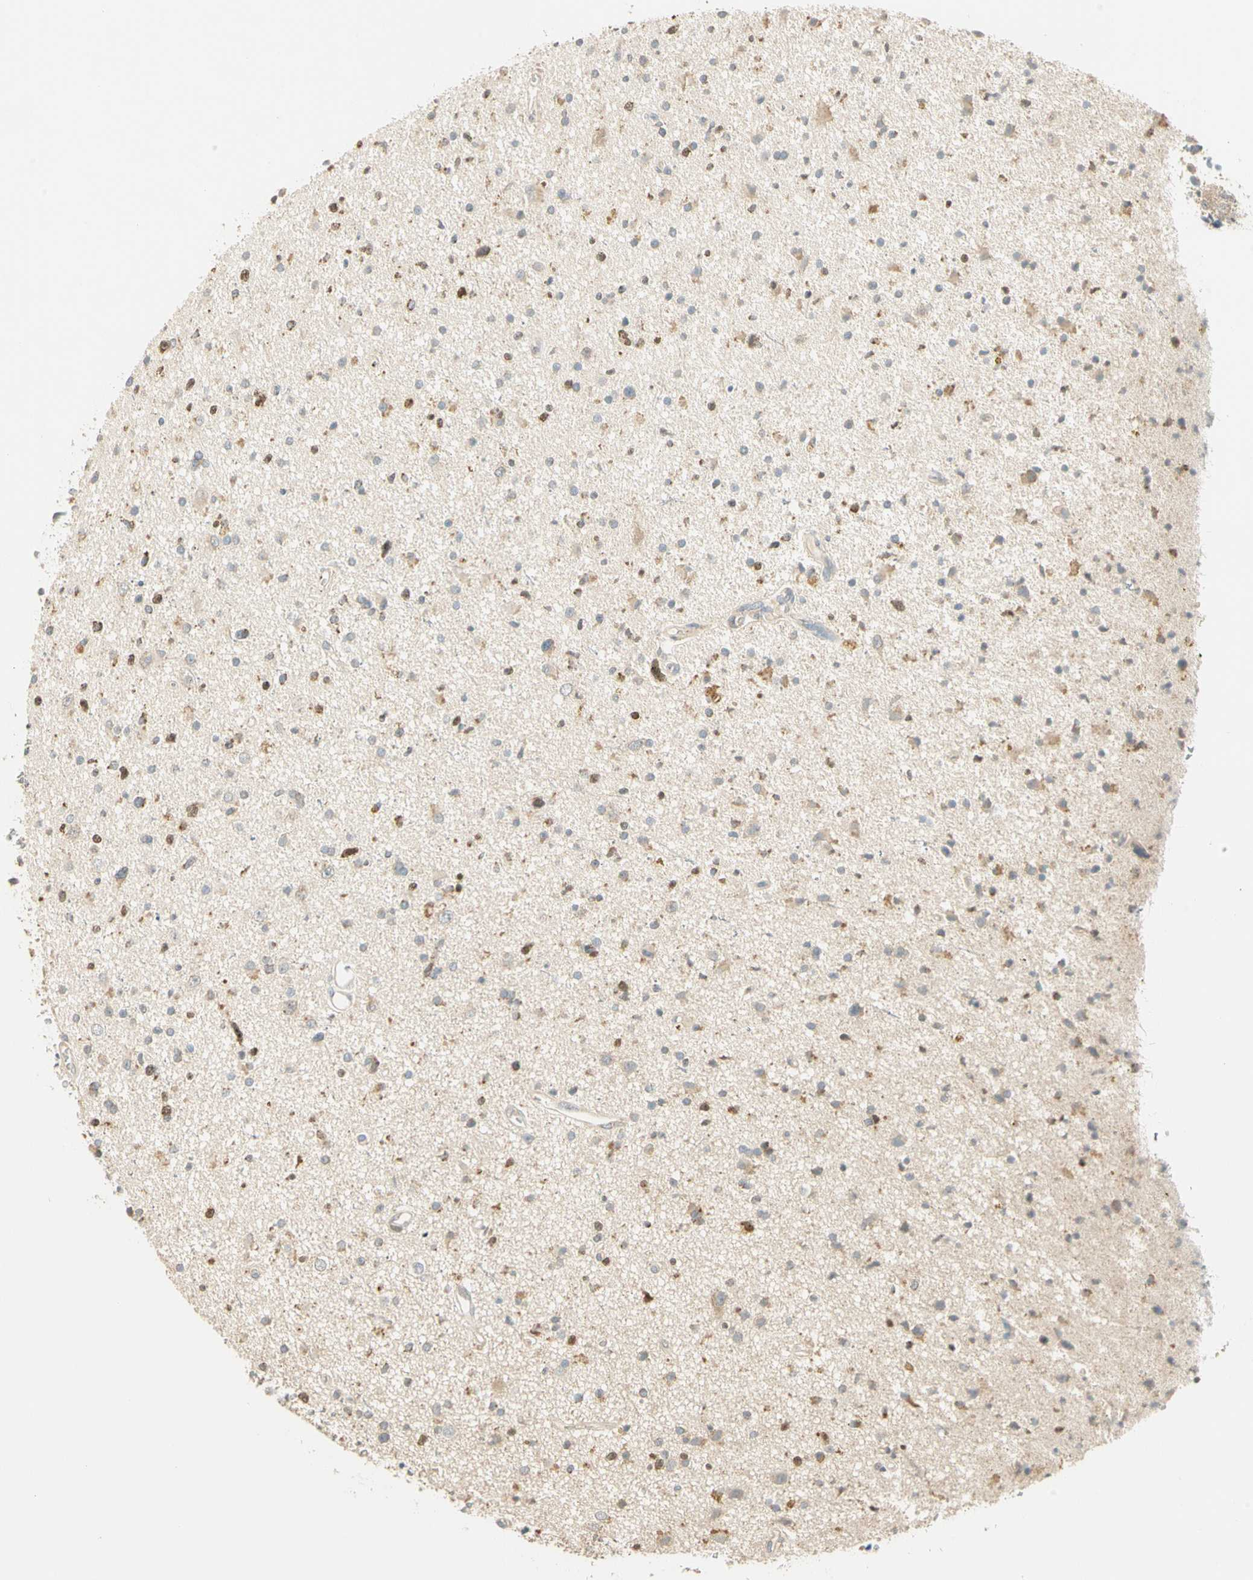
{"staining": {"intensity": "moderate", "quantity": "<25%", "location": "nuclear"}, "tissue": "glioma", "cell_type": "Tumor cells", "image_type": "cancer", "snomed": [{"axis": "morphology", "description": "Glioma, malignant, High grade"}, {"axis": "topography", "description": "Brain"}], "caption": "Human malignant high-grade glioma stained for a protein (brown) reveals moderate nuclear positive positivity in approximately <25% of tumor cells.", "gene": "RAD18", "patient": {"sex": "male", "age": 33}}